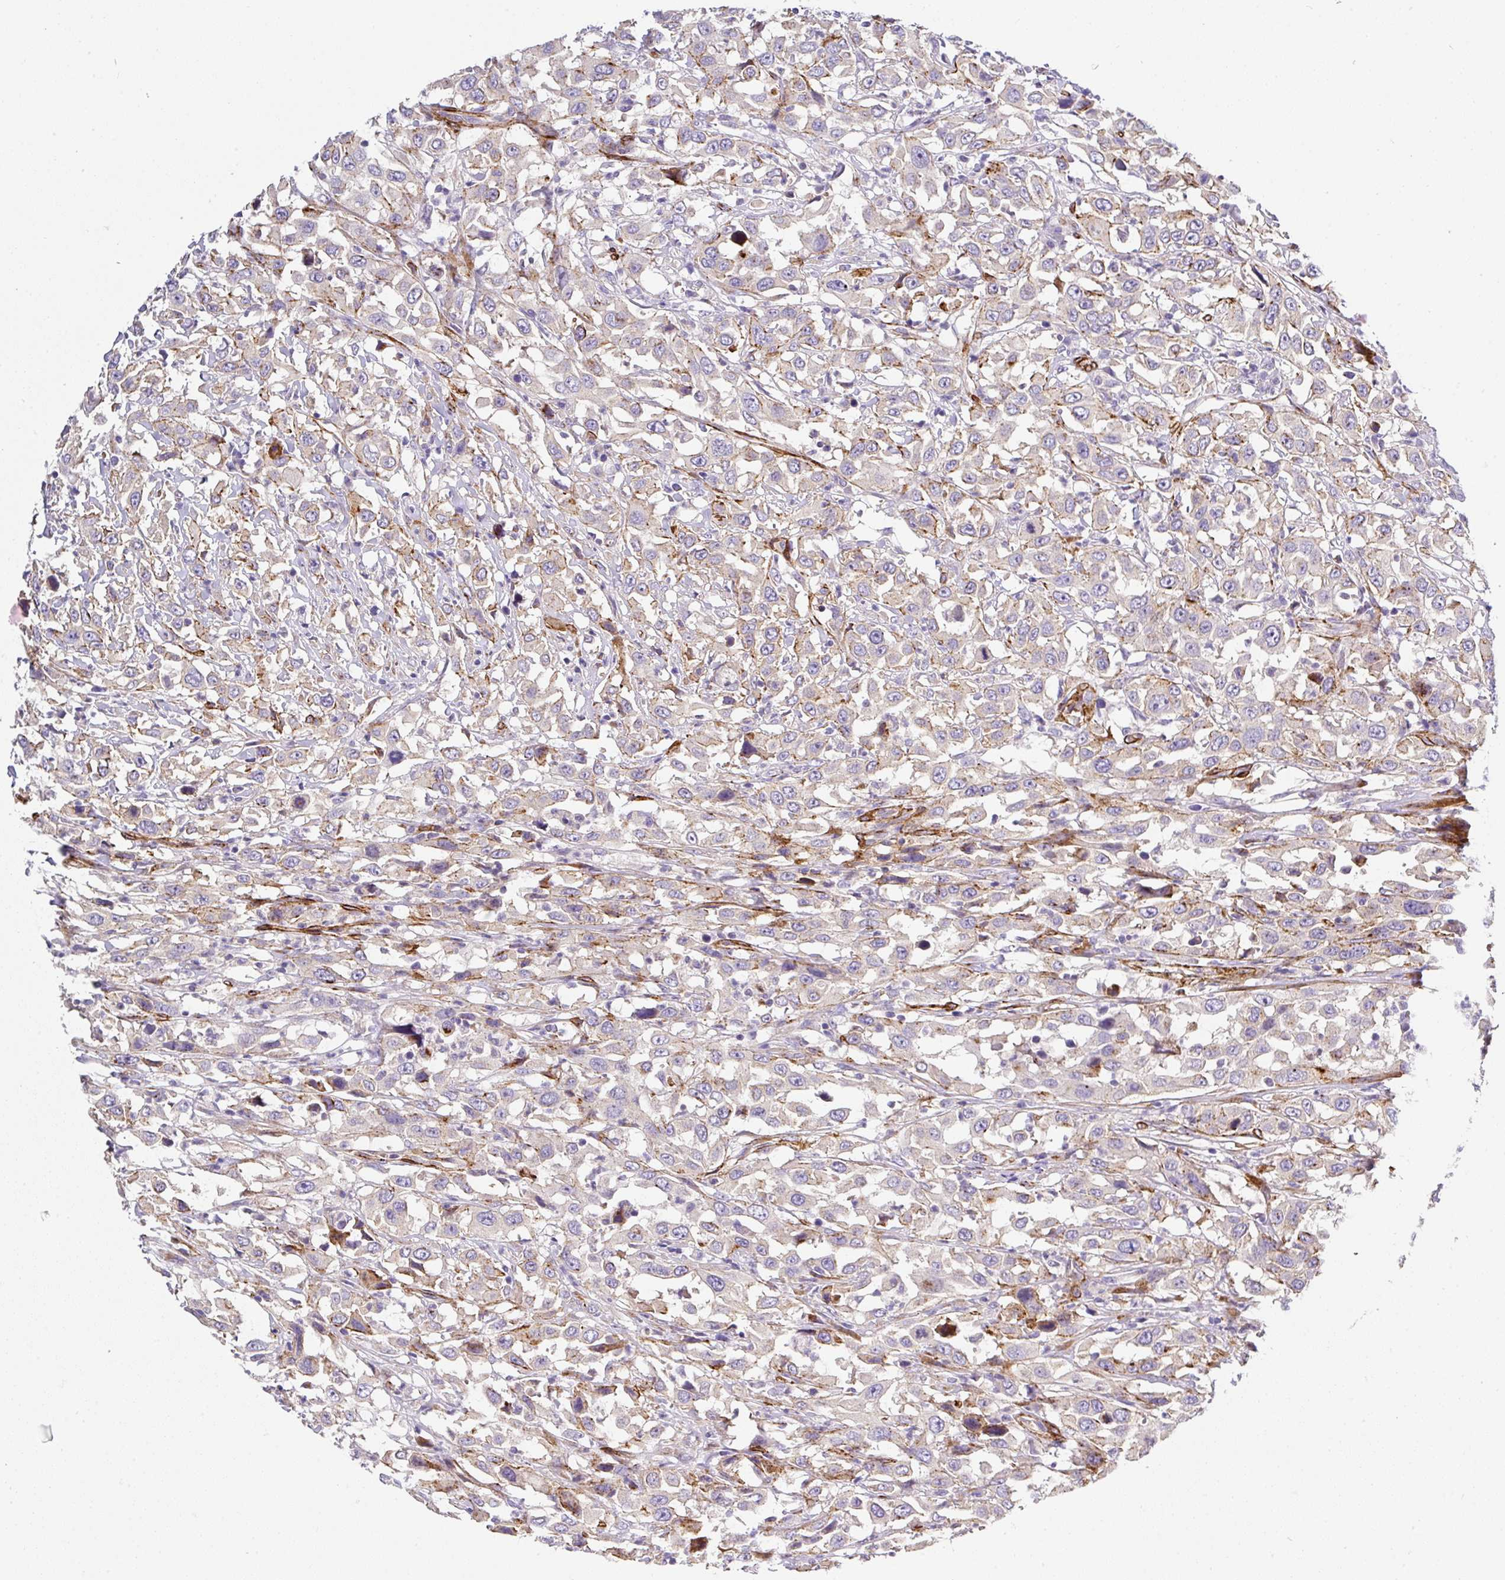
{"staining": {"intensity": "weak", "quantity": "<25%", "location": "cytoplasmic/membranous"}, "tissue": "urothelial cancer", "cell_type": "Tumor cells", "image_type": "cancer", "snomed": [{"axis": "morphology", "description": "Urothelial carcinoma, High grade"}, {"axis": "topography", "description": "Urinary bladder"}], "caption": "Human urothelial cancer stained for a protein using IHC reveals no positivity in tumor cells.", "gene": "SLC25A17", "patient": {"sex": "male", "age": 61}}